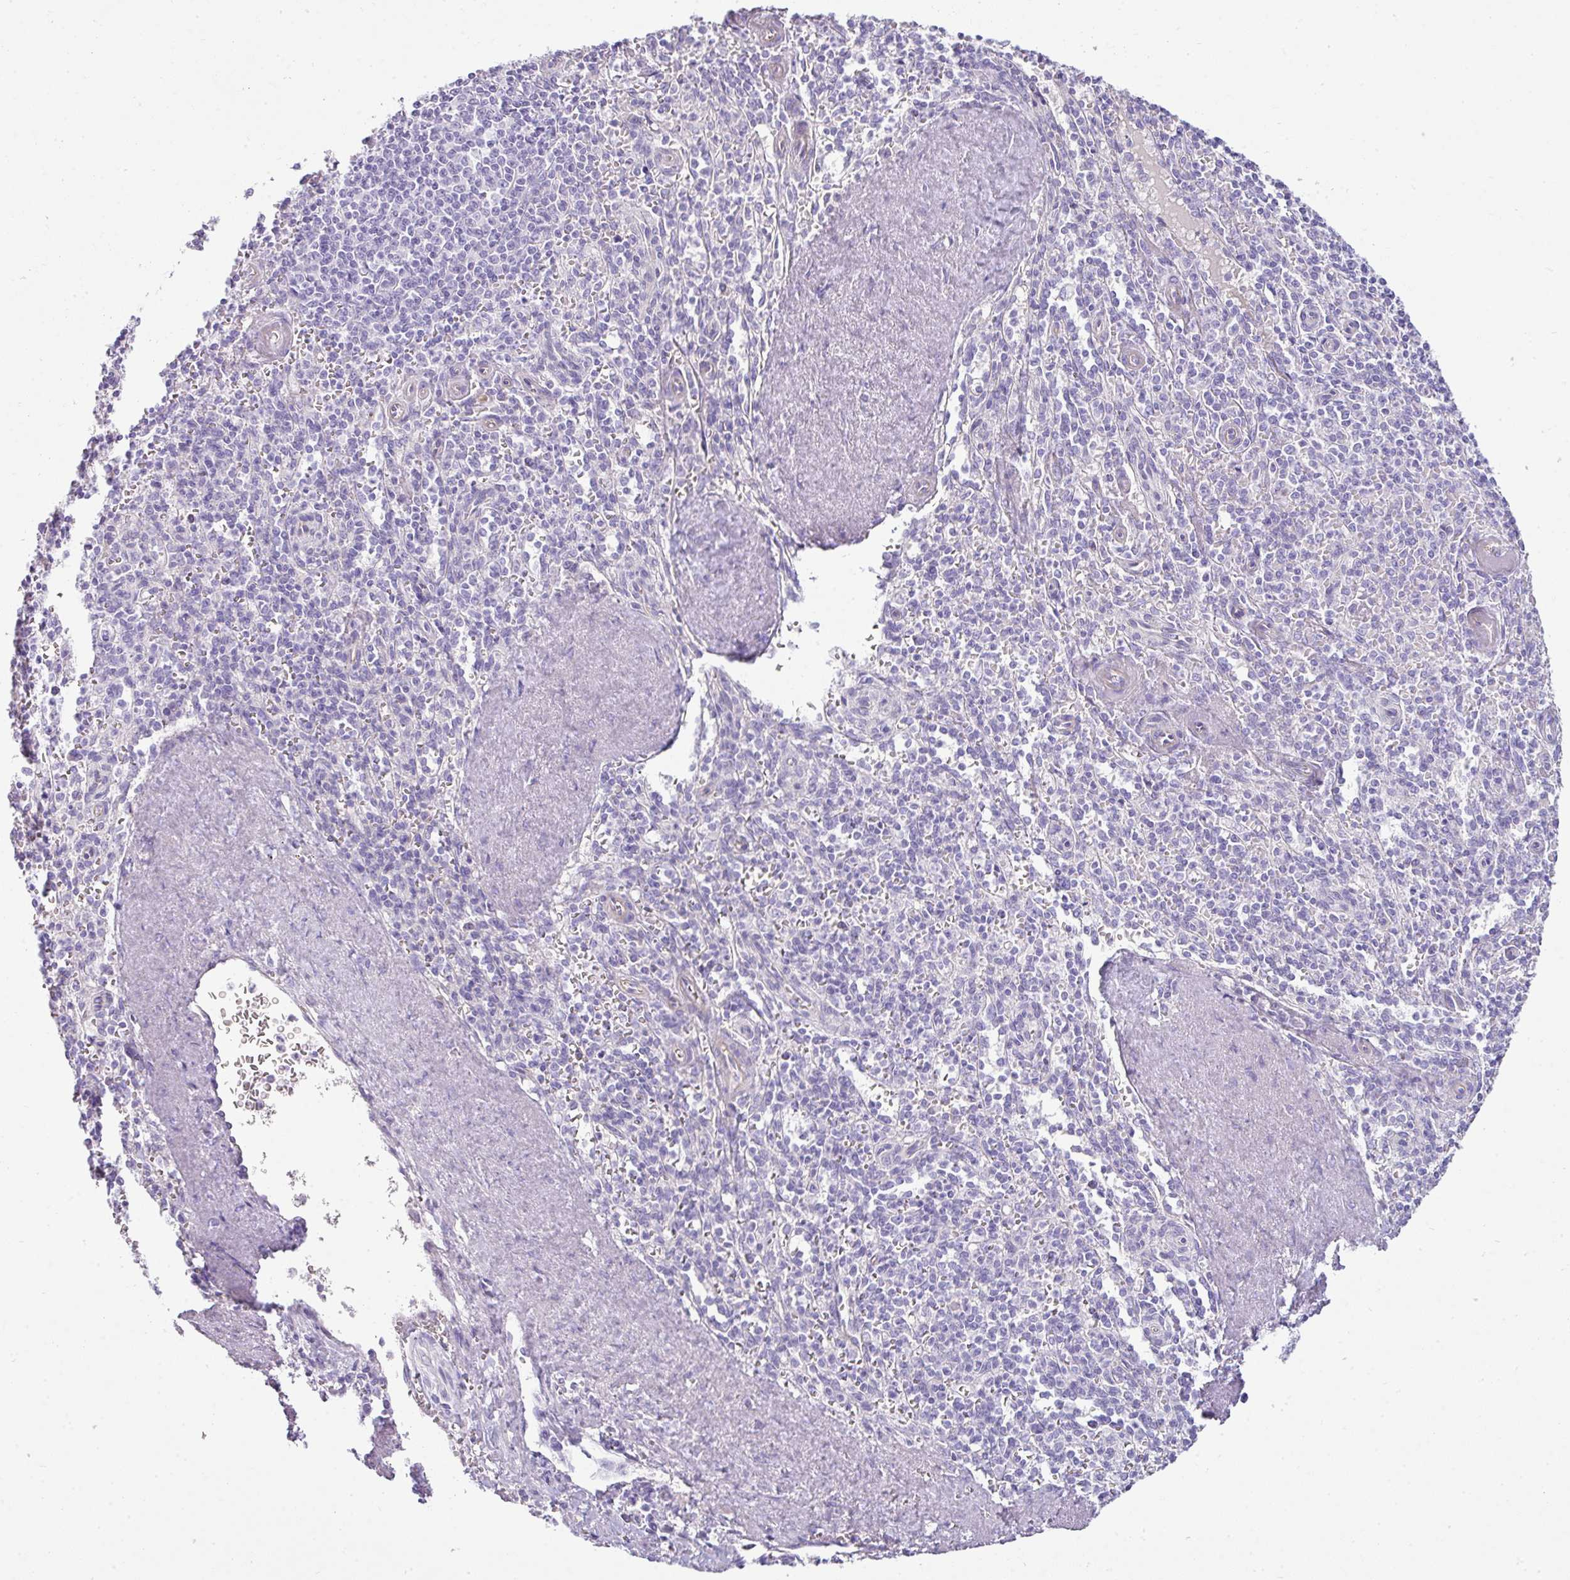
{"staining": {"intensity": "weak", "quantity": "<25%", "location": "cytoplasmic/membranous"}, "tissue": "spleen", "cell_type": "Cells in red pulp", "image_type": "normal", "snomed": [{"axis": "morphology", "description": "Normal tissue, NOS"}, {"axis": "topography", "description": "Spleen"}], "caption": "Immunohistochemistry photomicrograph of unremarkable spleen: spleen stained with DAB reveals no significant protein expression in cells in red pulp. (DAB (3,3'-diaminobenzidine) immunohistochemistry (IHC) with hematoxylin counter stain).", "gene": "VCX2", "patient": {"sex": "female", "age": 70}}